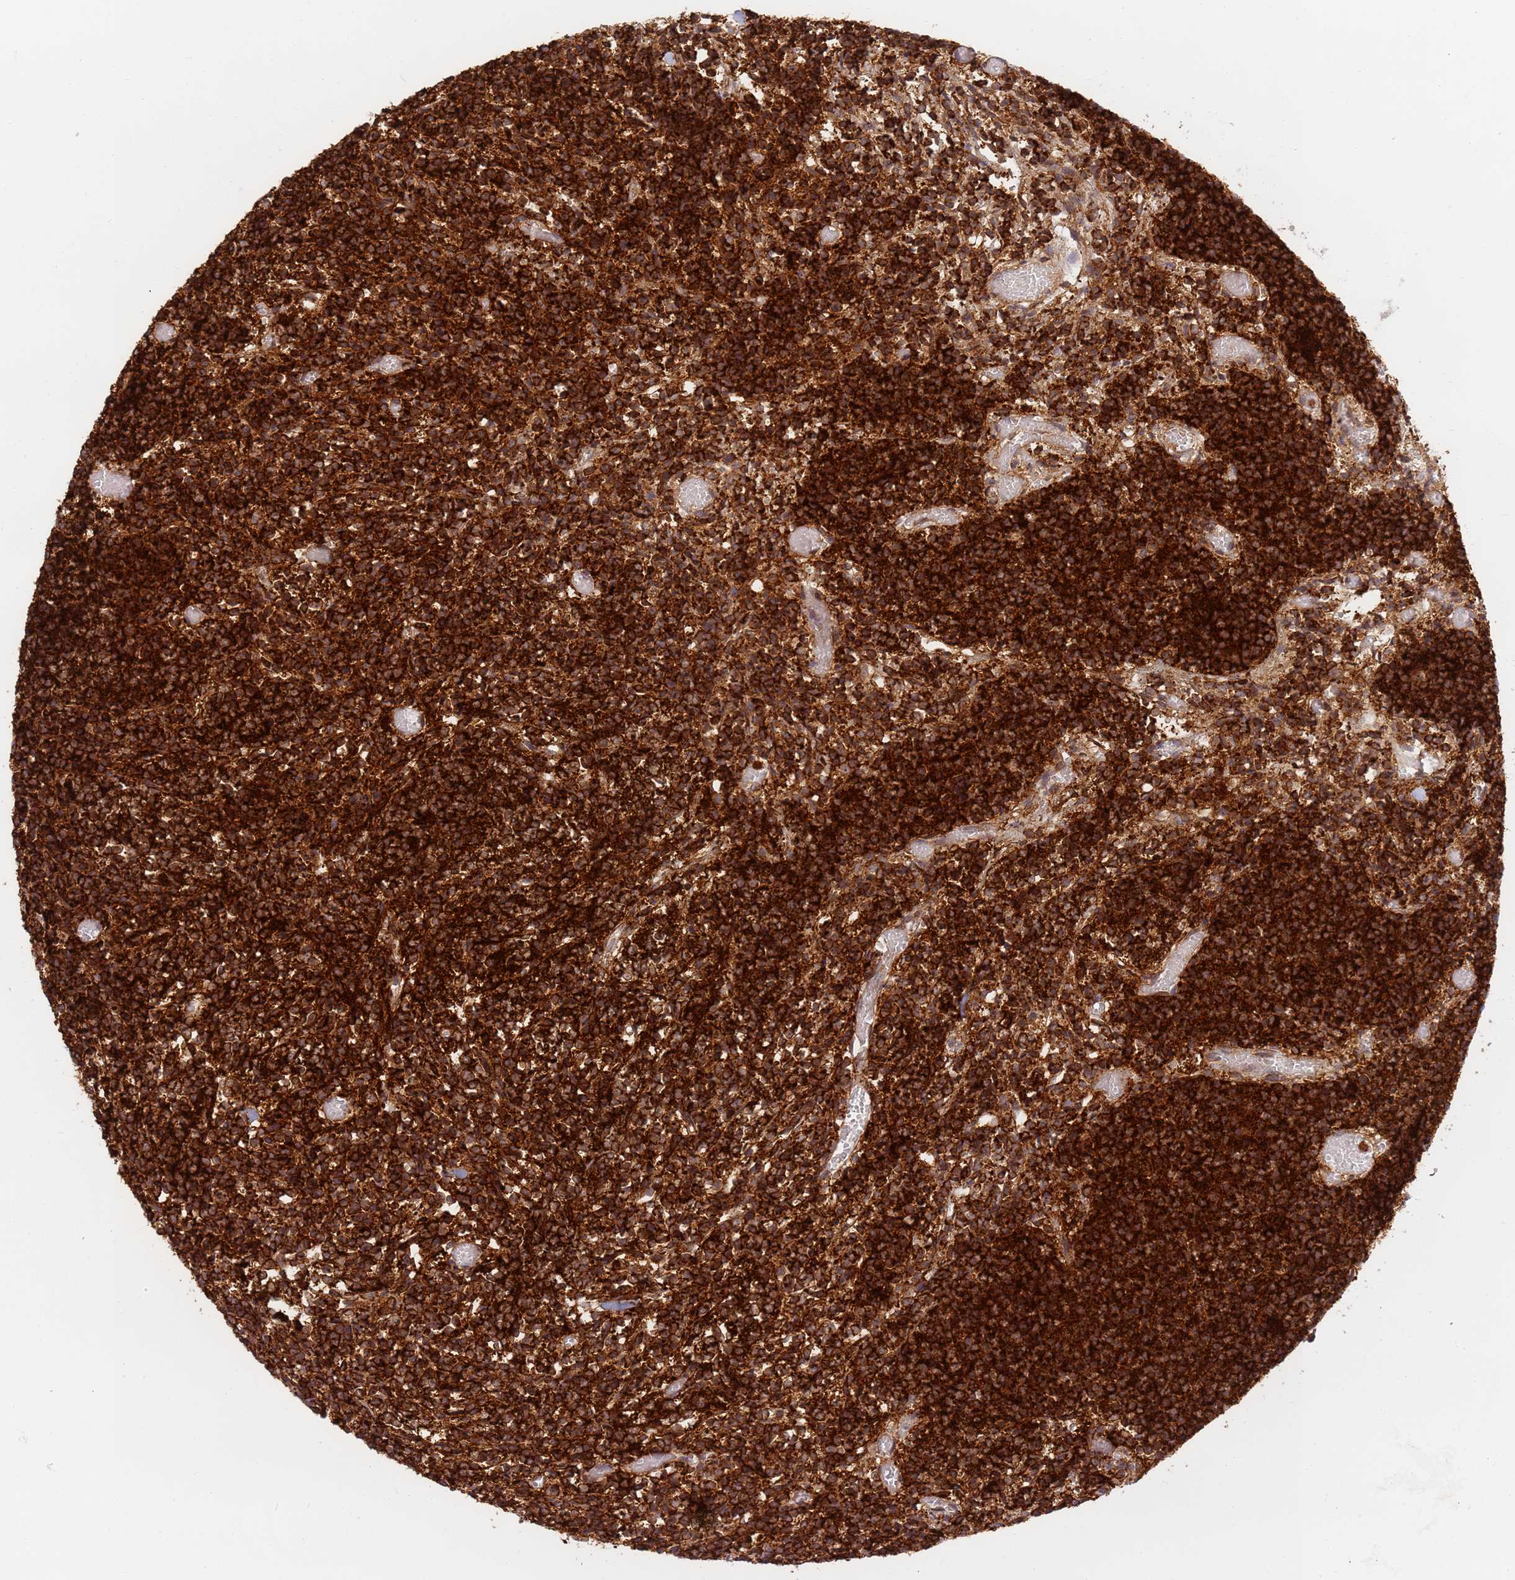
{"staining": {"intensity": "strong", "quantity": ">75%", "location": "cytoplasmic/membranous"}, "tissue": "glioma", "cell_type": "Tumor cells", "image_type": "cancer", "snomed": [{"axis": "morphology", "description": "Glioma, malignant, Low grade"}, {"axis": "topography", "description": "Brain"}], "caption": "Immunohistochemical staining of glioma reveals high levels of strong cytoplasmic/membranous protein positivity in about >75% of tumor cells.", "gene": "CEP170", "patient": {"sex": "female", "age": 1}}